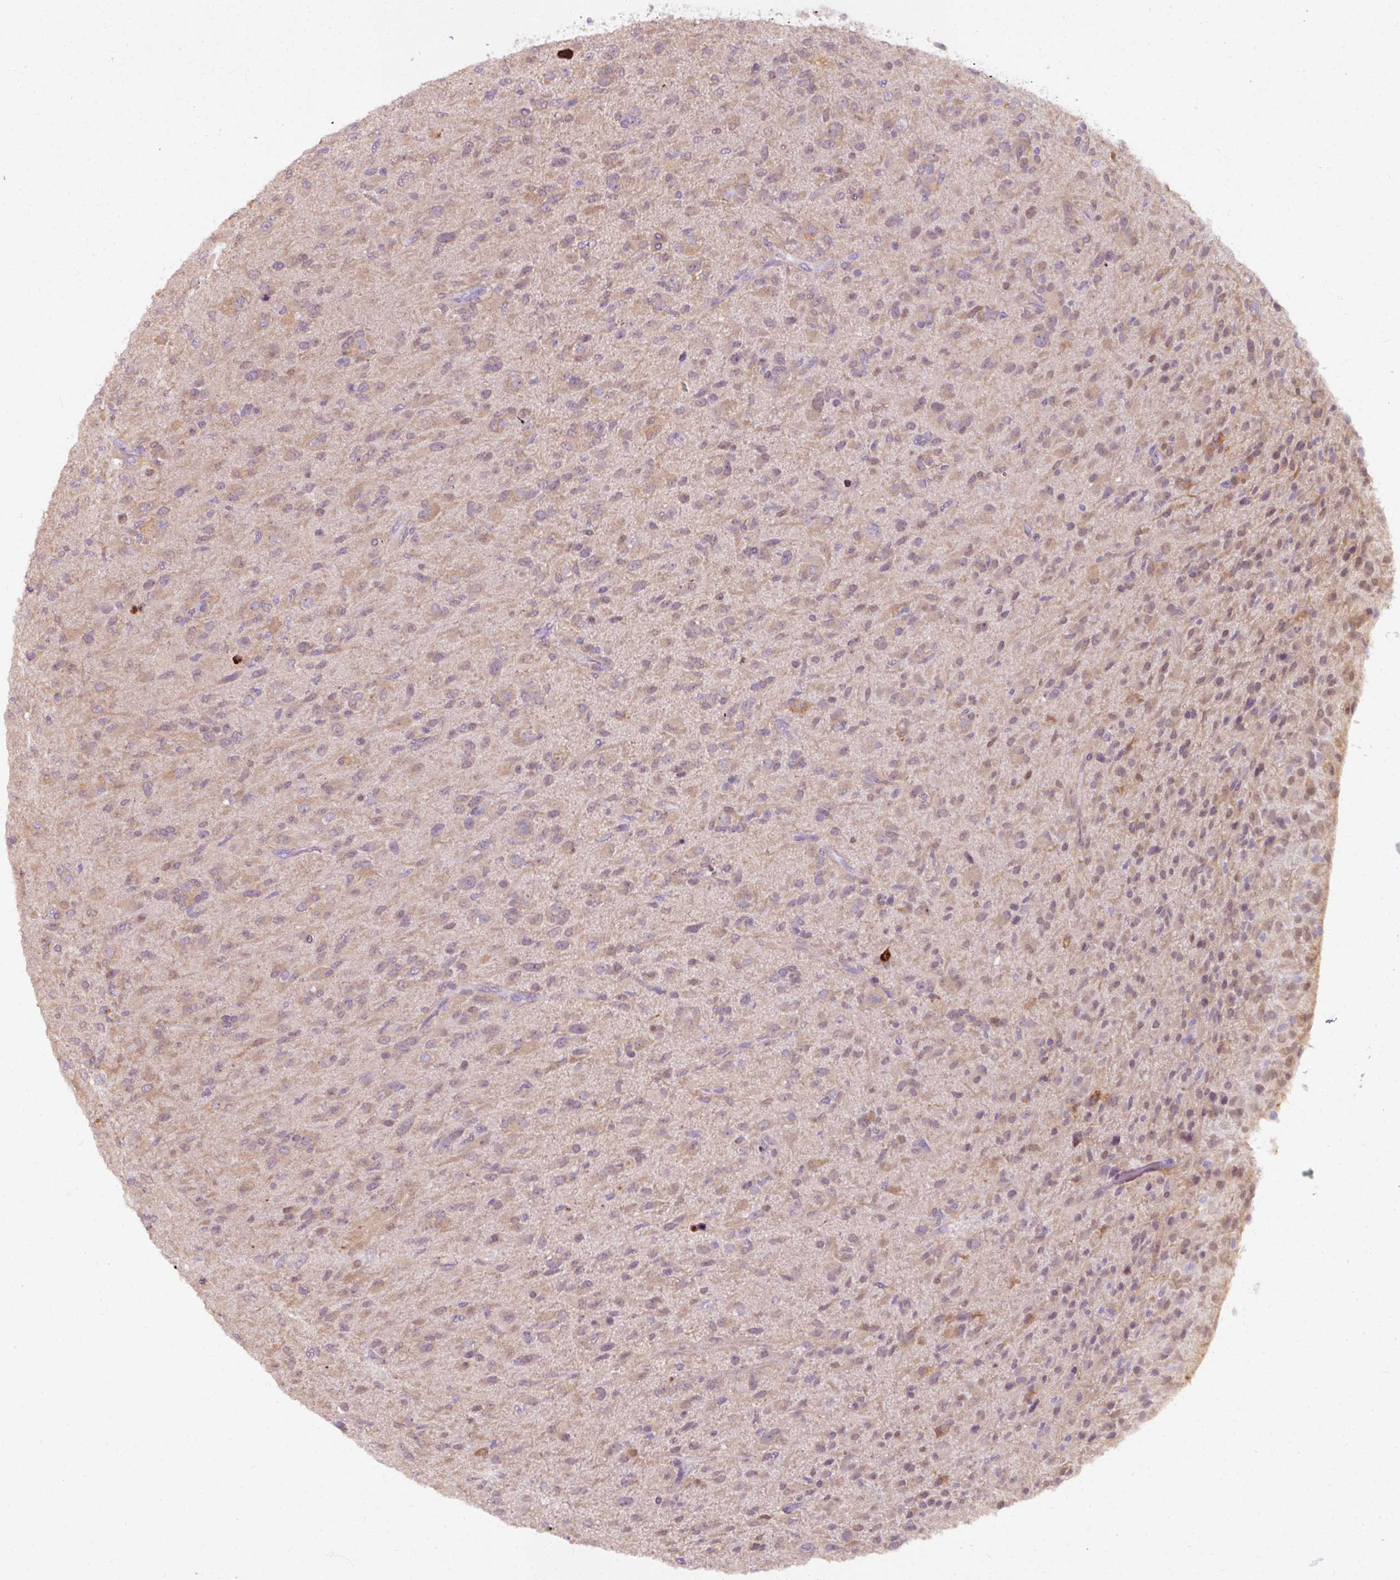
{"staining": {"intensity": "weak", "quantity": "25%-75%", "location": "cytoplasmic/membranous"}, "tissue": "glioma", "cell_type": "Tumor cells", "image_type": "cancer", "snomed": [{"axis": "morphology", "description": "Glioma, malignant, Low grade"}, {"axis": "topography", "description": "Brain"}], "caption": "Immunohistochemical staining of human low-grade glioma (malignant) exhibits weak cytoplasmic/membranous protein expression in approximately 25%-75% of tumor cells.", "gene": "PNMA6A", "patient": {"sex": "male", "age": 65}}